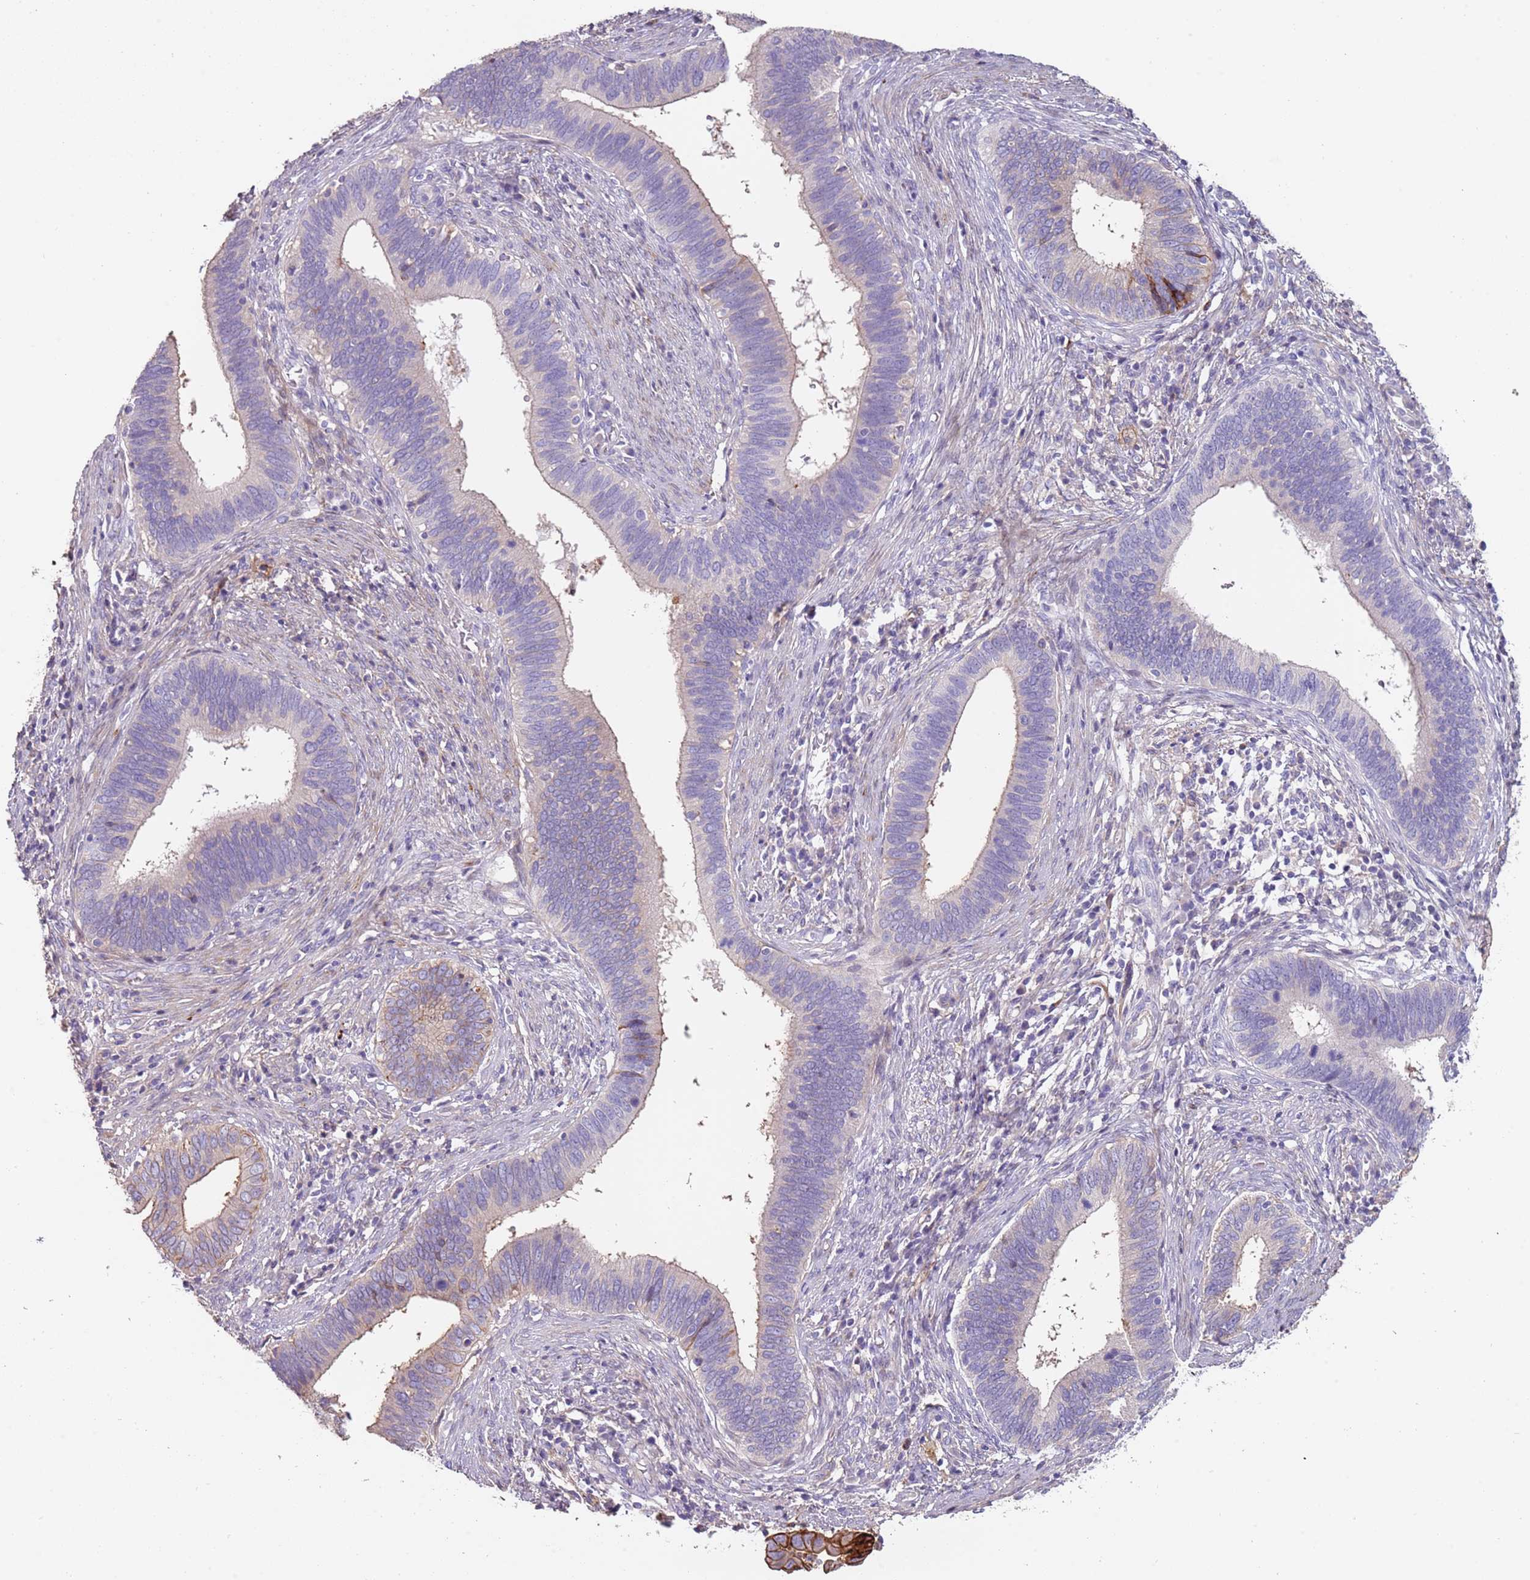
{"staining": {"intensity": "strong", "quantity": "<25%", "location": "cytoplasmic/membranous"}, "tissue": "cervical cancer", "cell_type": "Tumor cells", "image_type": "cancer", "snomed": [{"axis": "morphology", "description": "Adenocarcinoma, NOS"}, {"axis": "topography", "description": "Cervix"}], "caption": "Immunohistochemistry (IHC) micrograph of neoplastic tissue: cervical cancer stained using IHC exhibits medium levels of strong protein expression localized specifically in the cytoplasmic/membranous of tumor cells, appearing as a cytoplasmic/membranous brown color.", "gene": "NBPF3", "patient": {"sex": "female", "age": 42}}